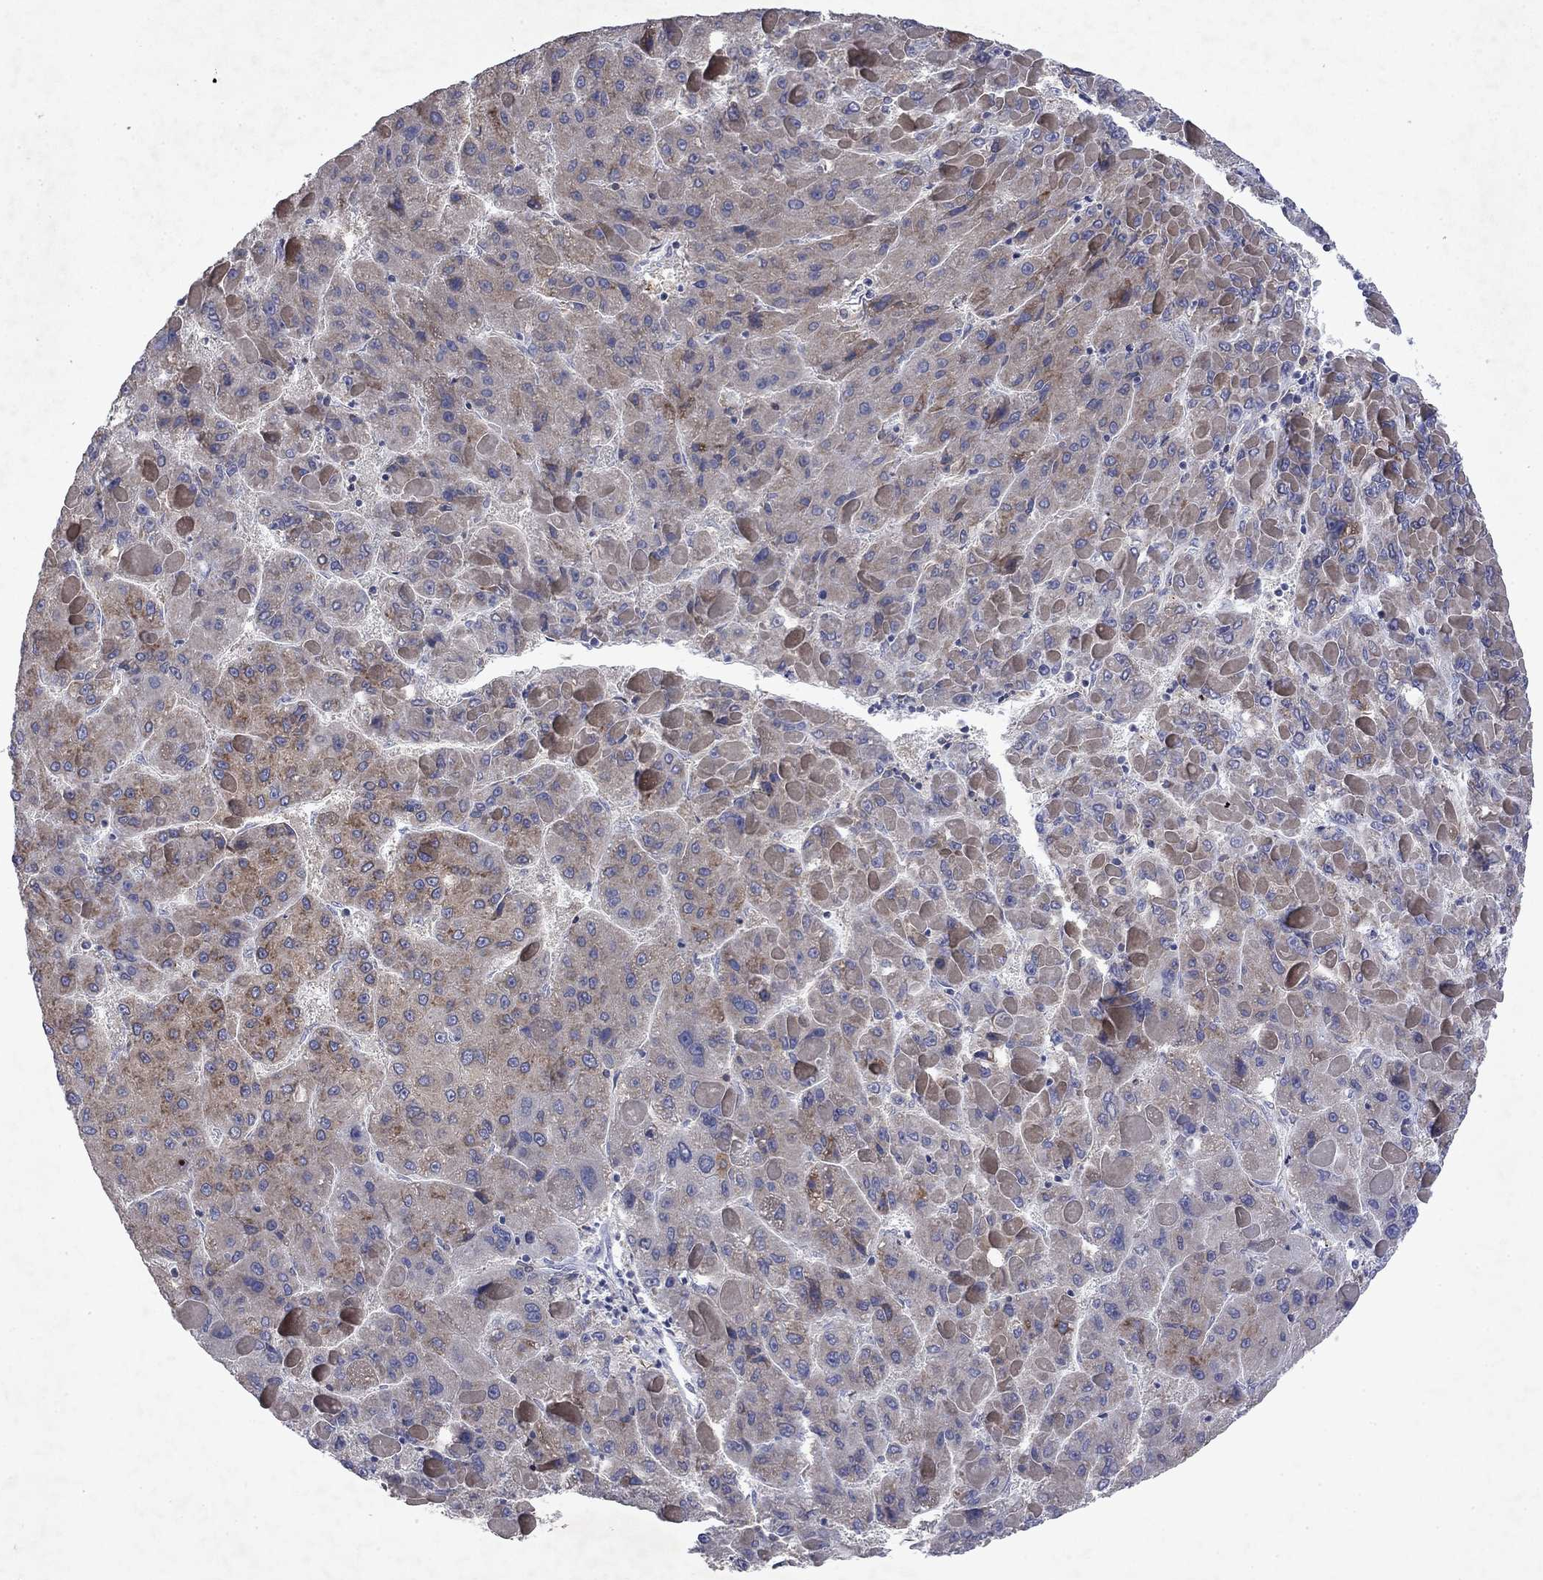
{"staining": {"intensity": "moderate", "quantity": "<25%", "location": "cytoplasmic/membranous"}, "tissue": "liver cancer", "cell_type": "Tumor cells", "image_type": "cancer", "snomed": [{"axis": "morphology", "description": "Carcinoma, Hepatocellular, NOS"}, {"axis": "topography", "description": "Liver"}], "caption": "Immunohistochemistry (DAB (3,3'-diaminobenzidine)) staining of hepatocellular carcinoma (liver) shows moderate cytoplasmic/membranous protein positivity in approximately <25% of tumor cells.", "gene": "TMEM97", "patient": {"sex": "female", "age": 82}}